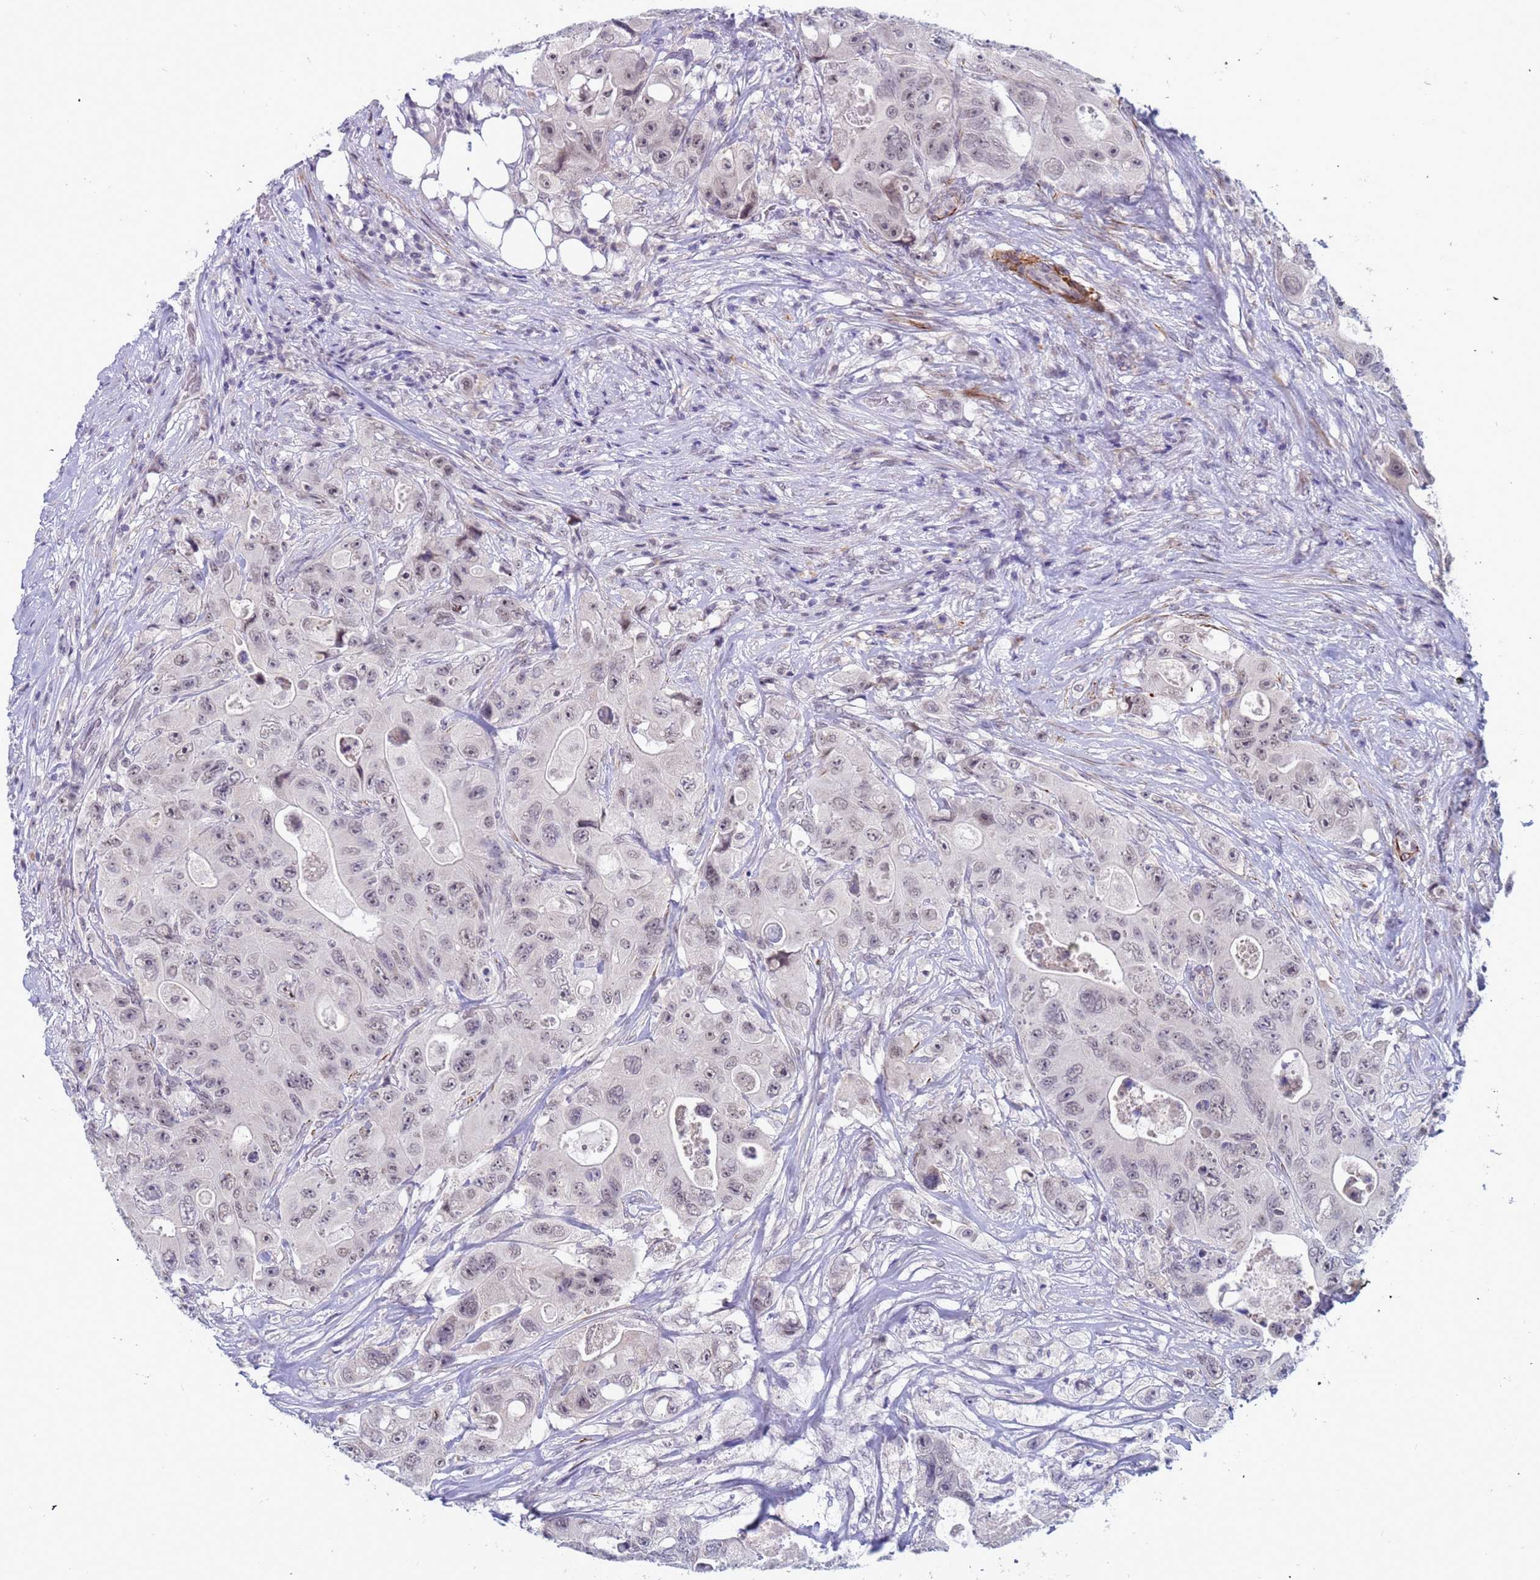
{"staining": {"intensity": "weak", "quantity": "25%-75%", "location": "nuclear"}, "tissue": "colorectal cancer", "cell_type": "Tumor cells", "image_type": "cancer", "snomed": [{"axis": "morphology", "description": "Adenocarcinoma, NOS"}, {"axis": "topography", "description": "Colon"}], "caption": "Human colorectal cancer (adenocarcinoma) stained with a brown dye demonstrates weak nuclear positive expression in about 25%-75% of tumor cells.", "gene": "CXorf65", "patient": {"sex": "female", "age": 46}}